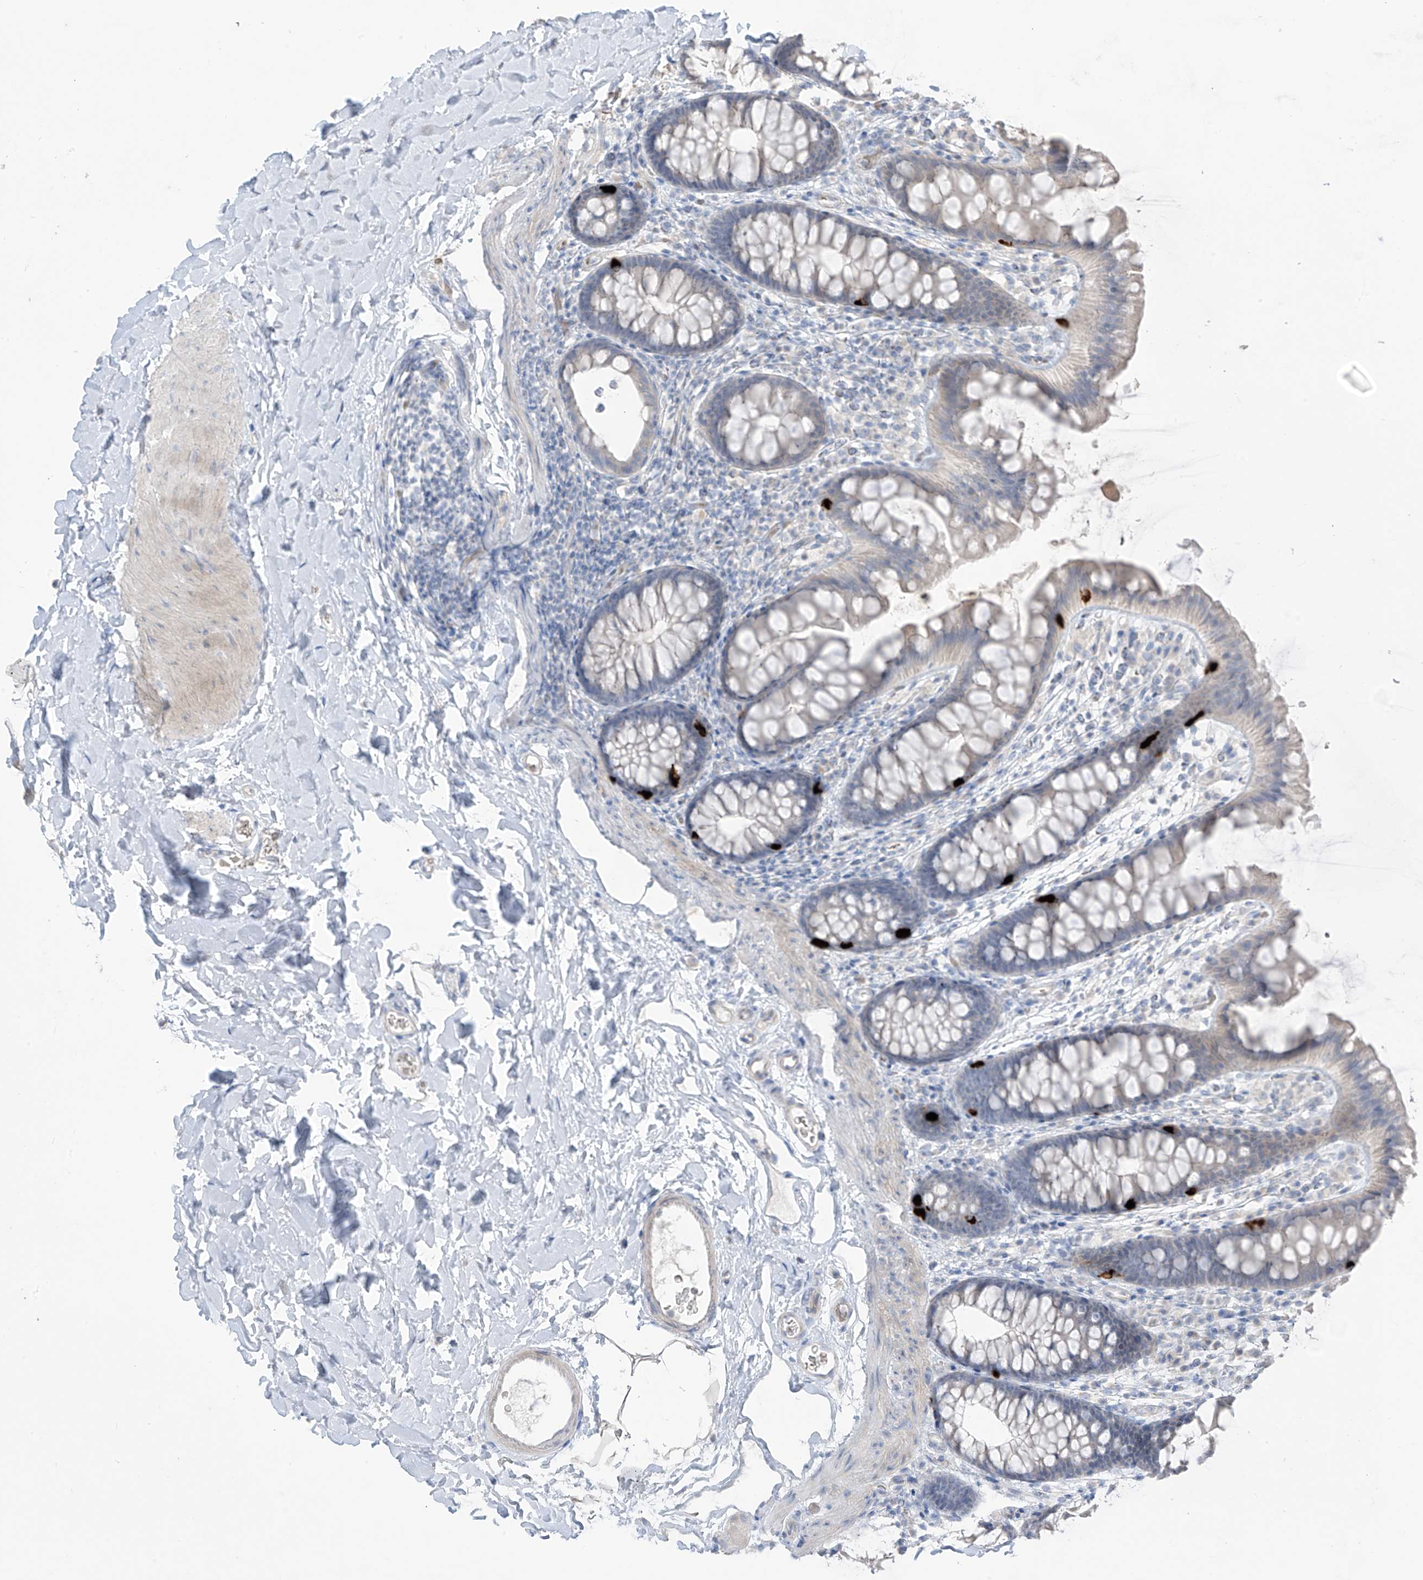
{"staining": {"intensity": "negative", "quantity": "none", "location": "none"}, "tissue": "colon", "cell_type": "Endothelial cells", "image_type": "normal", "snomed": [{"axis": "morphology", "description": "Normal tissue, NOS"}, {"axis": "topography", "description": "Colon"}], "caption": "DAB immunohistochemical staining of benign human colon shows no significant staining in endothelial cells. The staining was performed using DAB to visualize the protein expression in brown, while the nuclei were stained in blue with hematoxylin (Magnification: 20x).", "gene": "ASPRV1", "patient": {"sex": "female", "age": 62}}